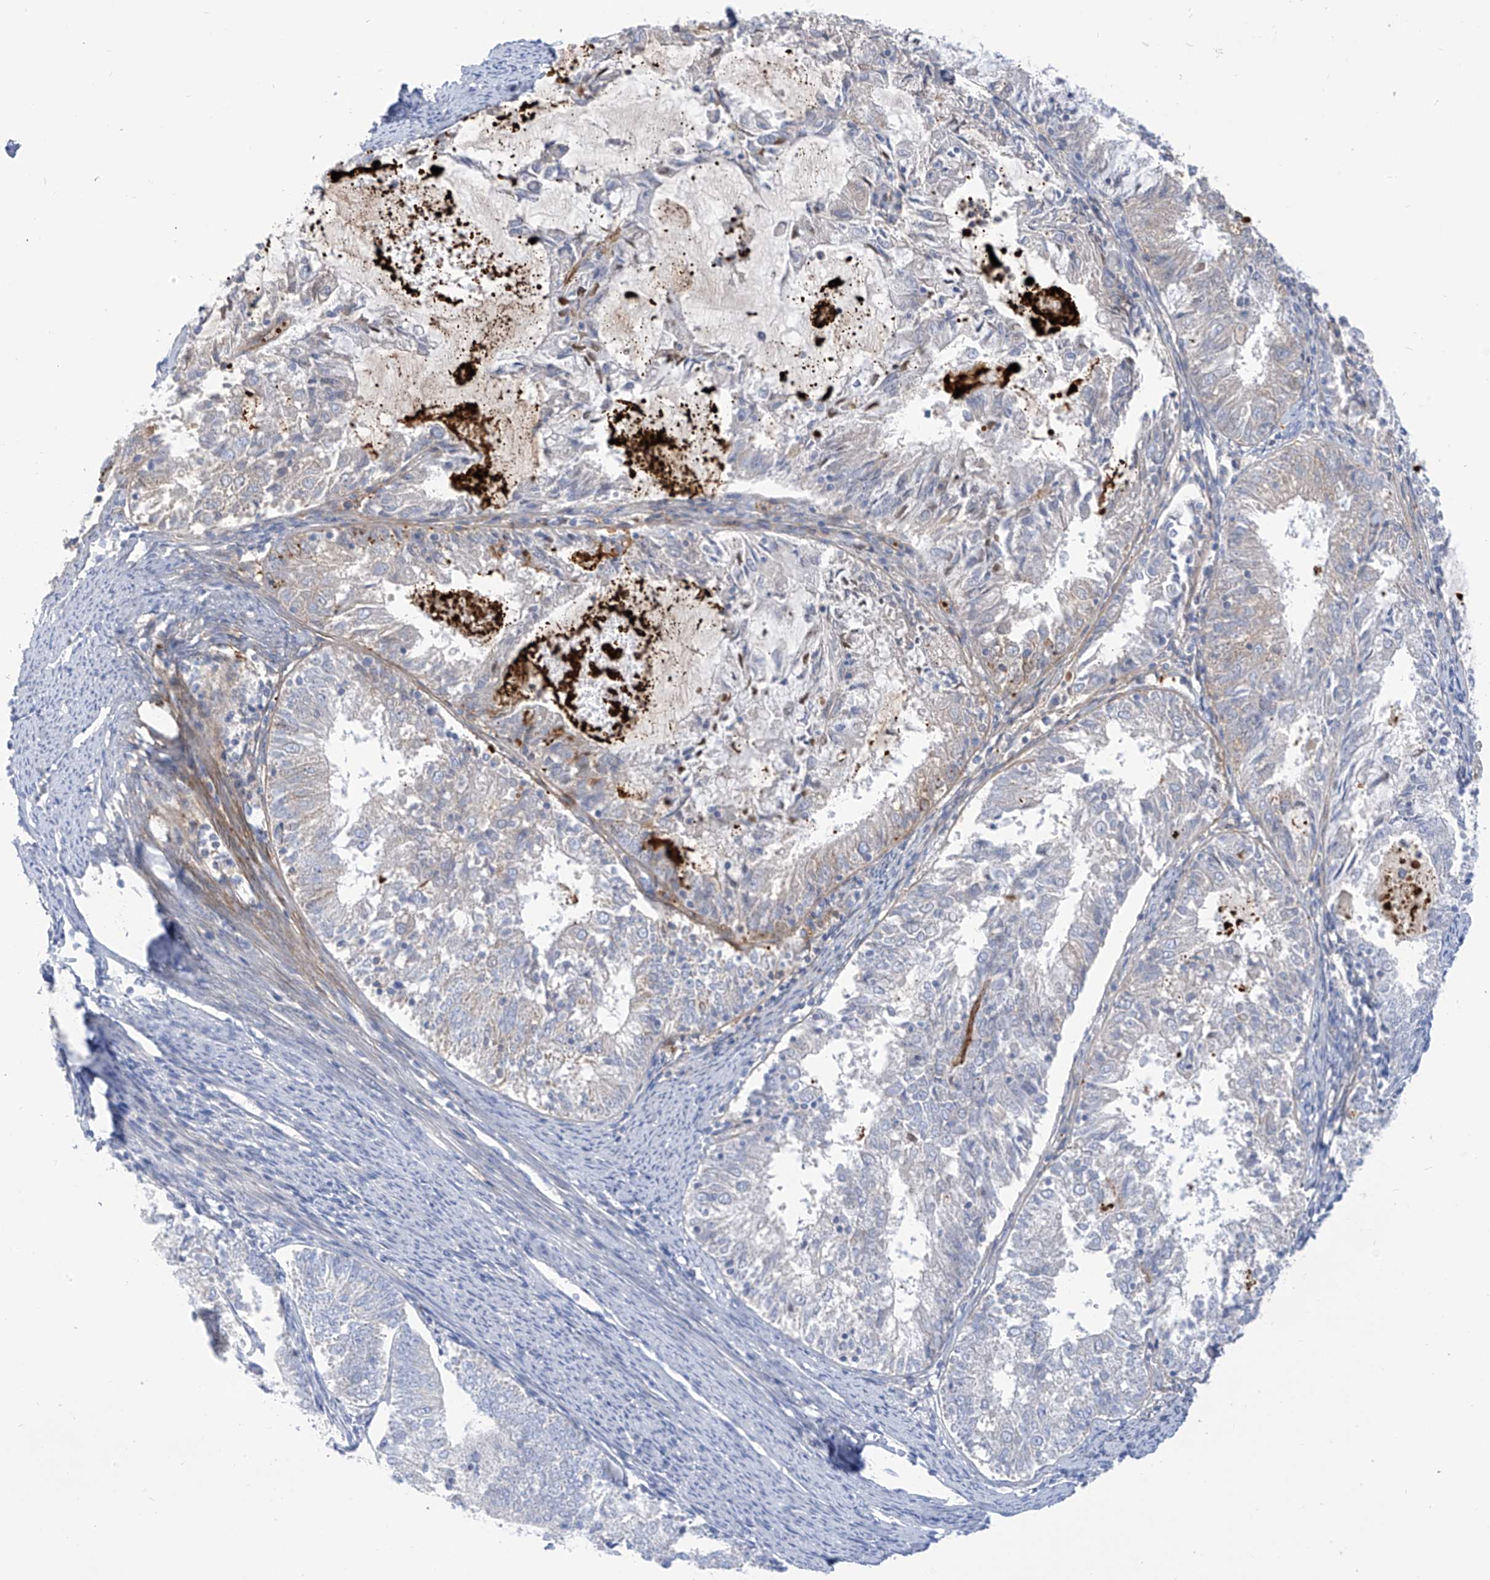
{"staining": {"intensity": "weak", "quantity": "<25%", "location": "cytoplasmic/membranous"}, "tissue": "endometrial cancer", "cell_type": "Tumor cells", "image_type": "cancer", "snomed": [{"axis": "morphology", "description": "Adenocarcinoma, NOS"}, {"axis": "topography", "description": "Endometrium"}], "caption": "DAB (3,3'-diaminobenzidine) immunohistochemical staining of endometrial cancer reveals no significant positivity in tumor cells.", "gene": "FABP2", "patient": {"sex": "female", "age": 57}}